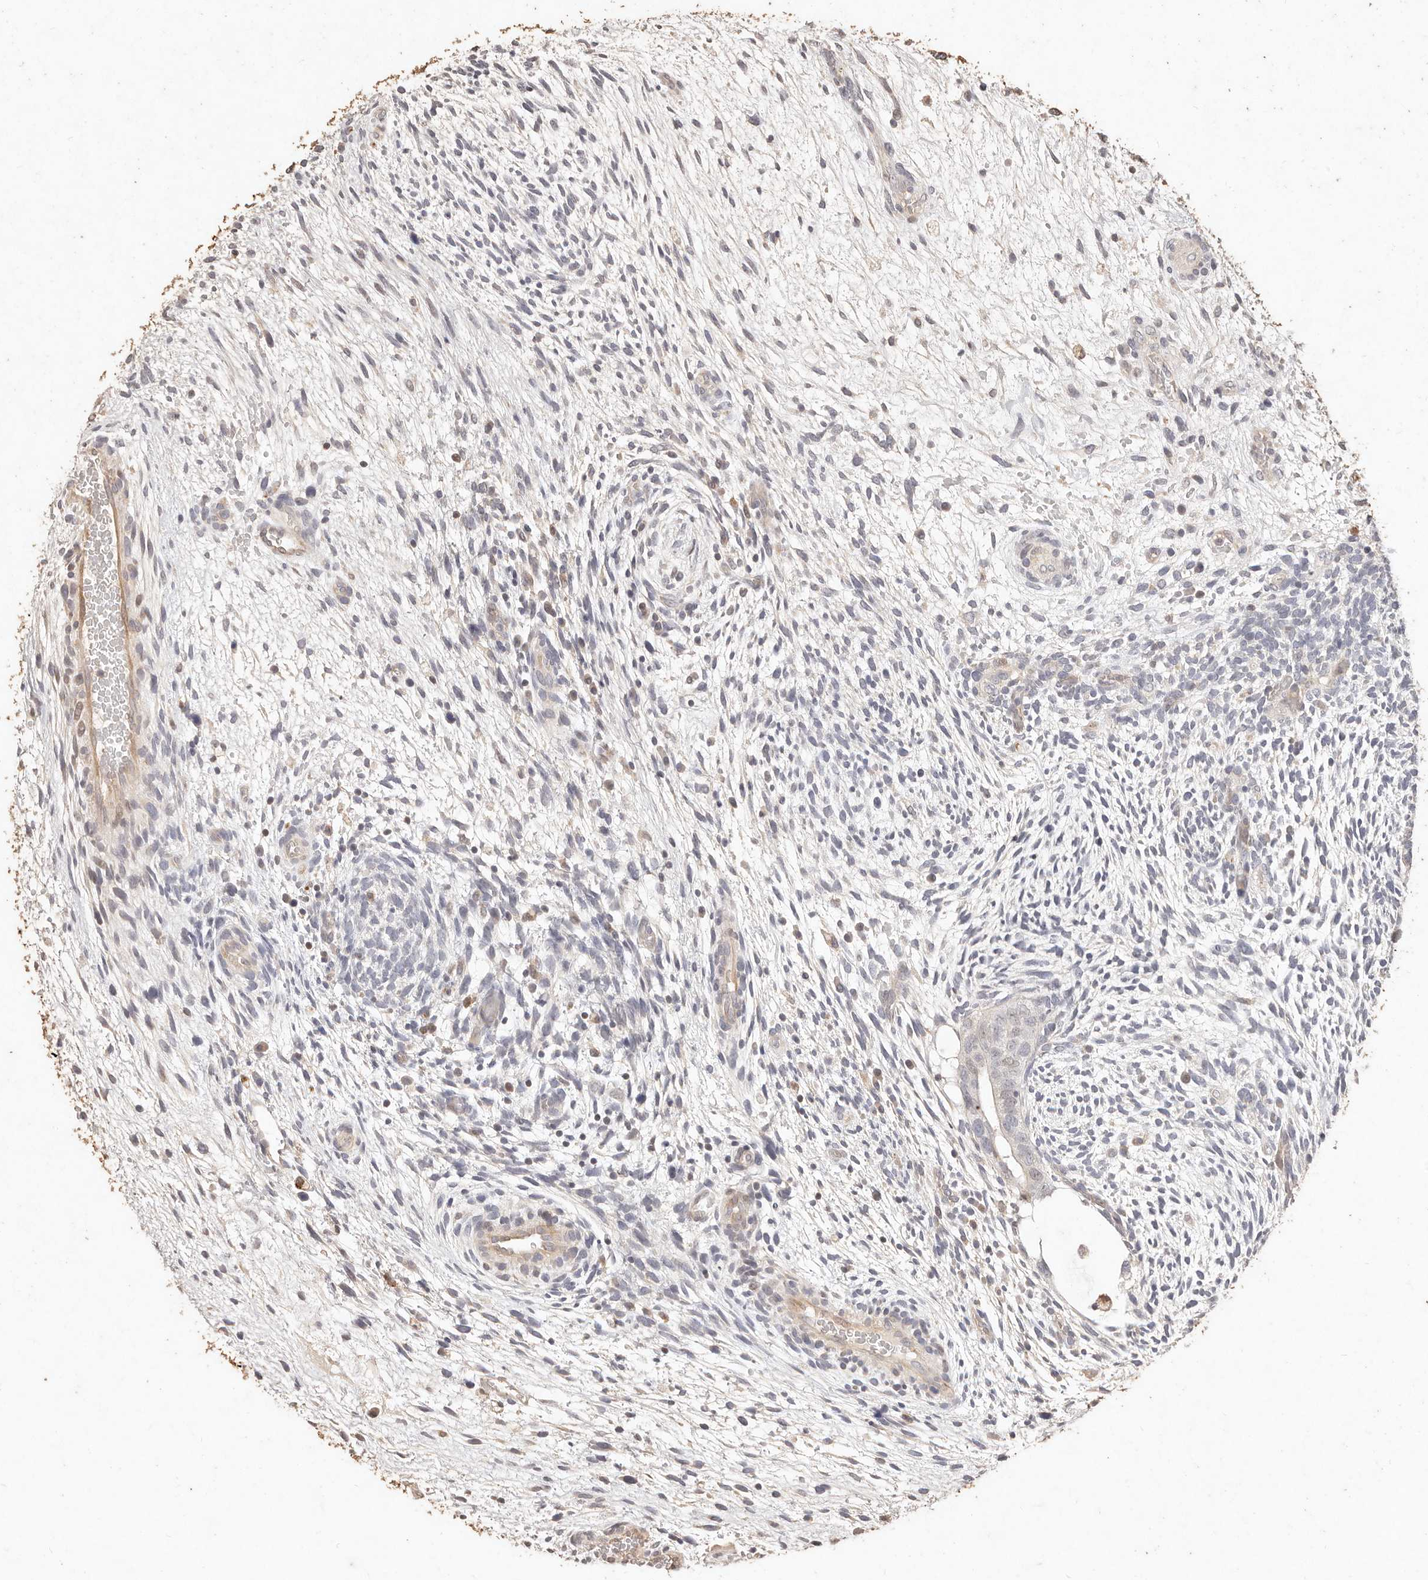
{"staining": {"intensity": "negative", "quantity": "none", "location": "none"}, "tissue": "testis cancer", "cell_type": "Tumor cells", "image_type": "cancer", "snomed": [{"axis": "morphology", "description": "Carcinoma, Embryonal, NOS"}, {"axis": "topography", "description": "Testis"}], "caption": "This micrograph is of embryonal carcinoma (testis) stained with IHC to label a protein in brown with the nuclei are counter-stained blue. There is no expression in tumor cells.", "gene": "KIF9", "patient": {"sex": "male", "age": 37}}